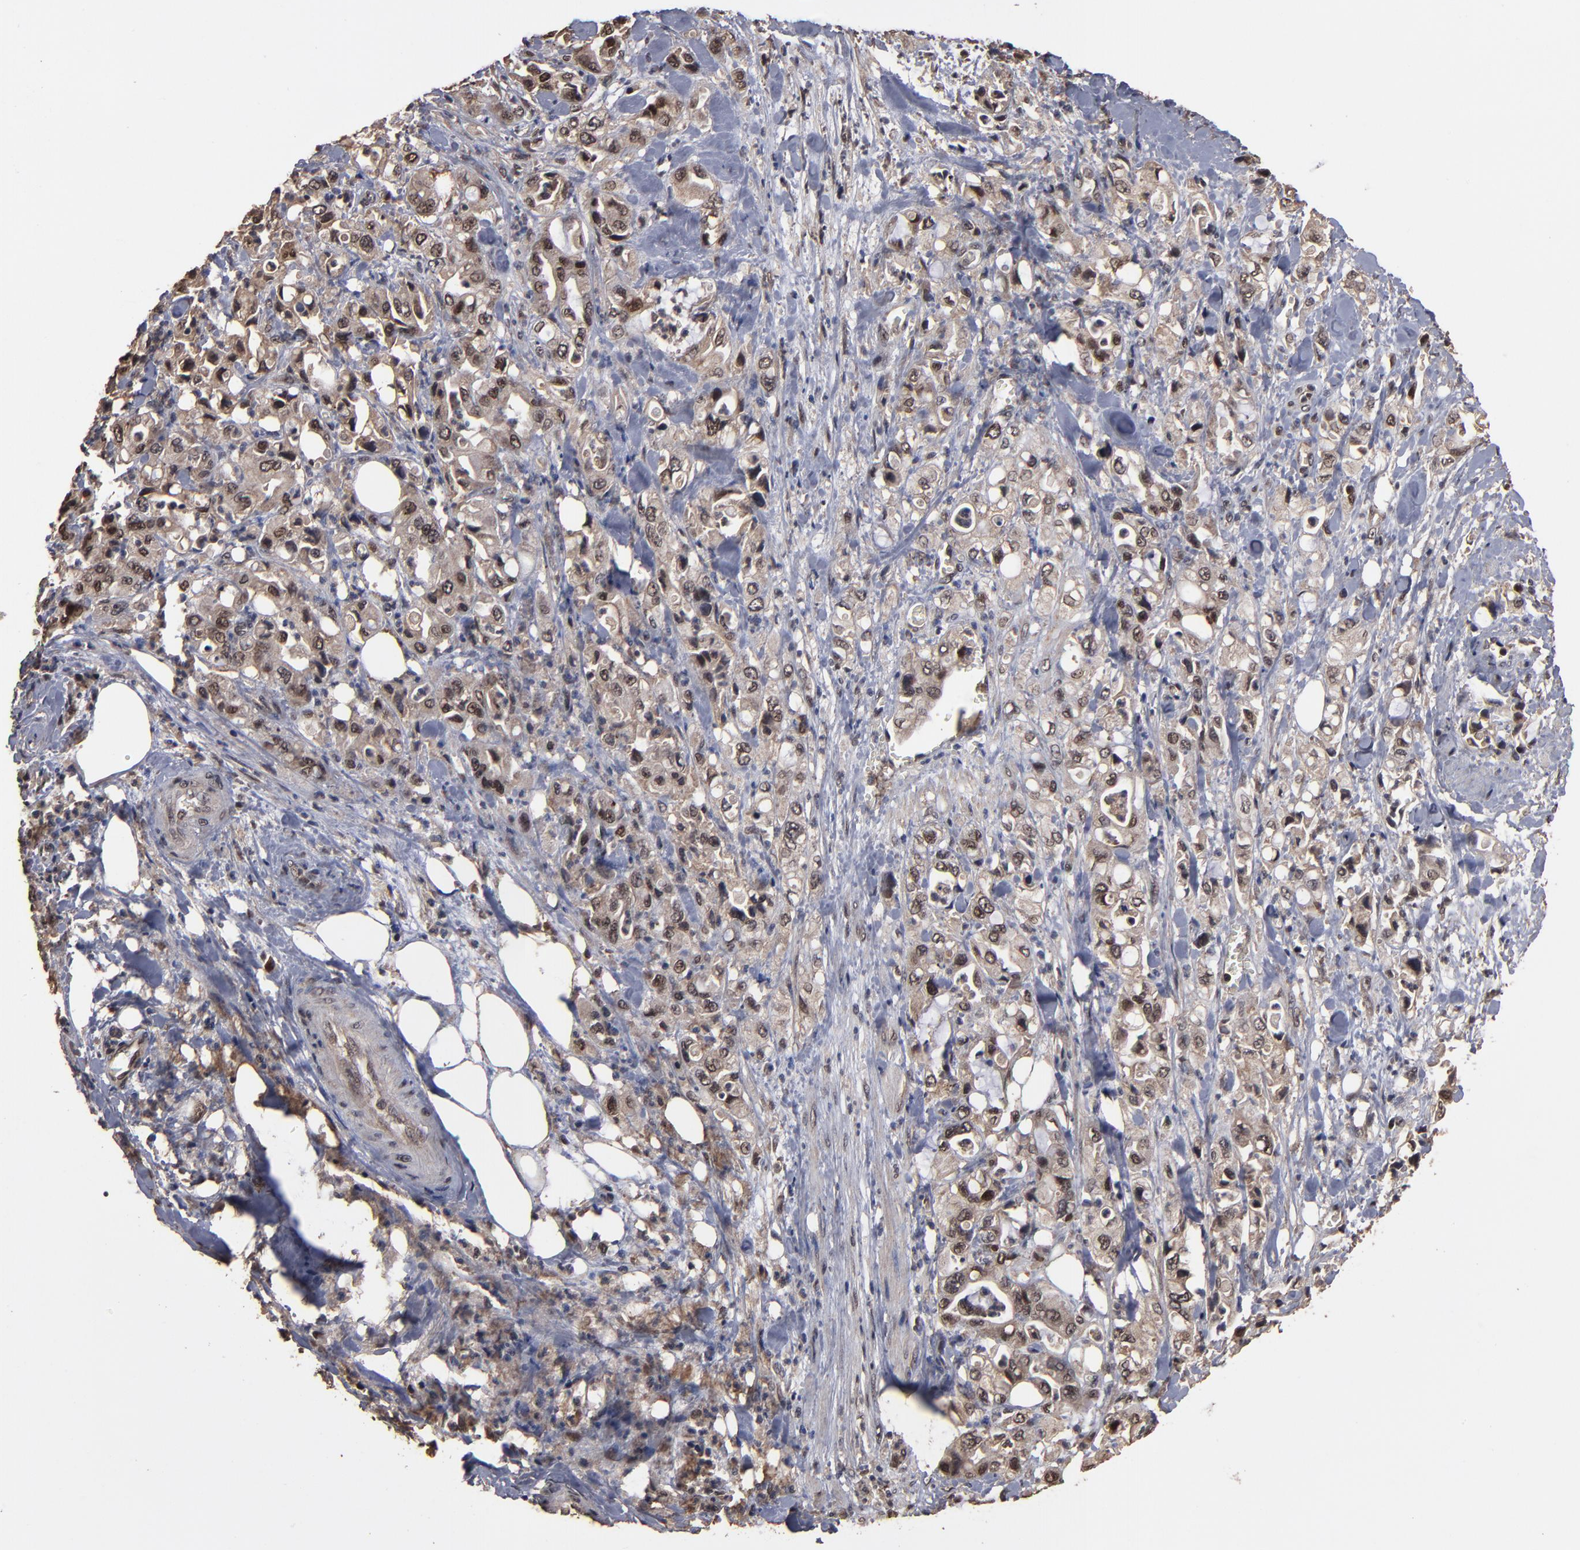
{"staining": {"intensity": "weak", "quantity": ">75%", "location": "cytoplasmic/membranous,nuclear"}, "tissue": "pancreatic cancer", "cell_type": "Tumor cells", "image_type": "cancer", "snomed": [{"axis": "morphology", "description": "Adenocarcinoma, NOS"}, {"axis": "topography", "description": "Pancreas"}], "caption": "Tumor cells show weak cytoplasmic/membranous and nuclear expression in about >75% of cells in pancreatic adenocarcinoma.", "gene": "NXF2B", "patient": {"sex": "male", "age": 70}}